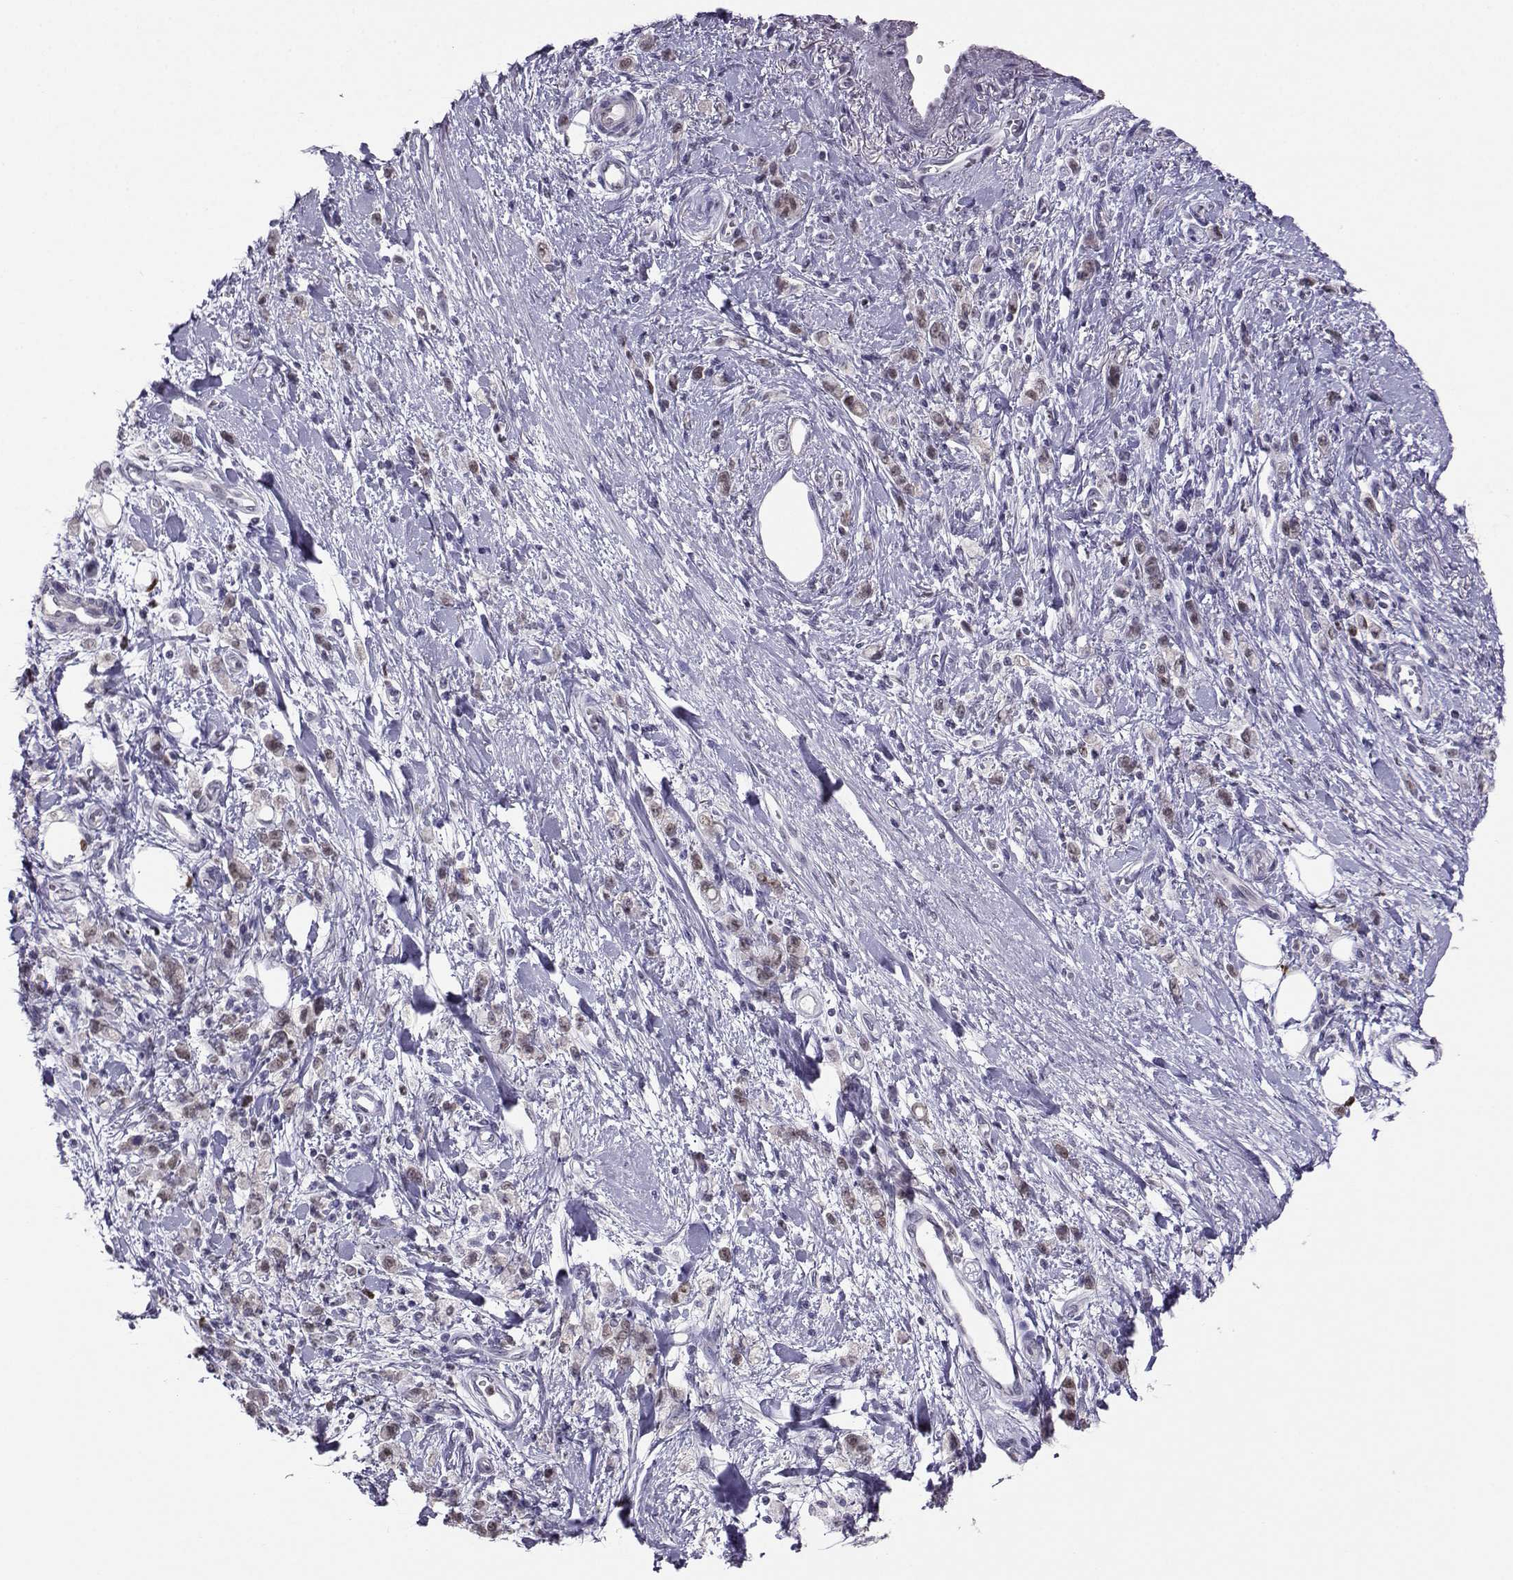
{"staining": {"intensity": "weak", "quantity": "25%-75%", "location": "nuclear"}, "tissue": "stomach cancer", "cell_type": "Tumor cells", "image_type": "cancer", "snomed": [{"axis": "morphology", "description": "Adenocarcinoma, NOS"}, {"axis": "topography", "description": "Stomach"}], "caption": "Protein staining reveals weak nuclear staining in about 25%-75% of tumor cells in stomach cancer.", "gene": "TEDC2", "patient": {"sex": "male", "age": 77}}